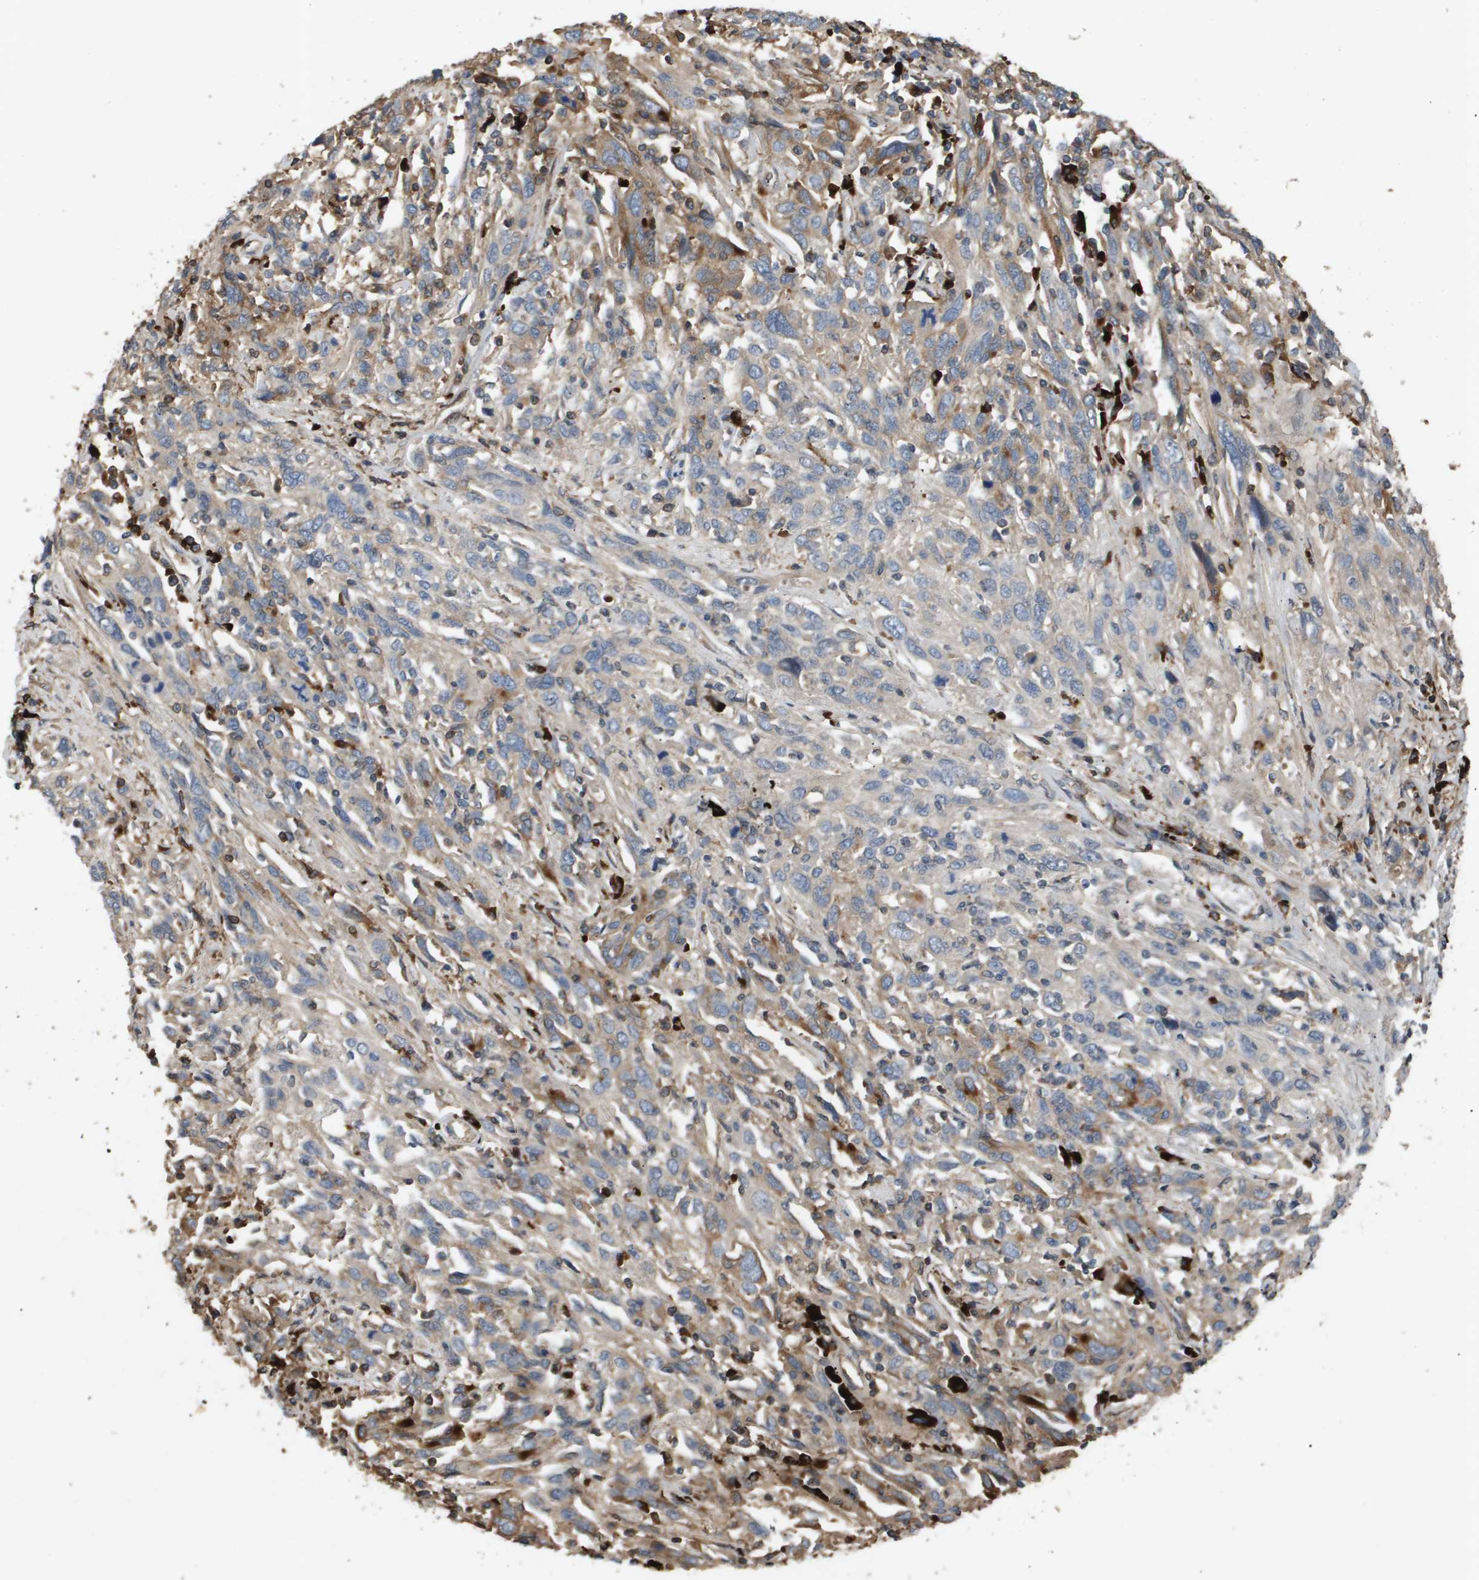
{"staining": {"intensity": "moderate", "quantity": "<25%", "location": "cytoplasmic/membranous"}, "tissue": "cervical cancer", "cell_type": "Tumor cells", "image_type": "cancer", "snomed": [{"axis": "morphology", "description": "Squamous cell carcinoma, NOS"}, {"axis": "topography", "description": "Cervix"}], "caption": "Immunohistochemical staining of cervical cancer (squamous cell carcinoma) demonstrates low levels of moderate cytoplasmic/membranous protein expression in approximately <25% of tumor cells.", "gene": "ERG", "patient": {"sex": "female", "age": 46}}